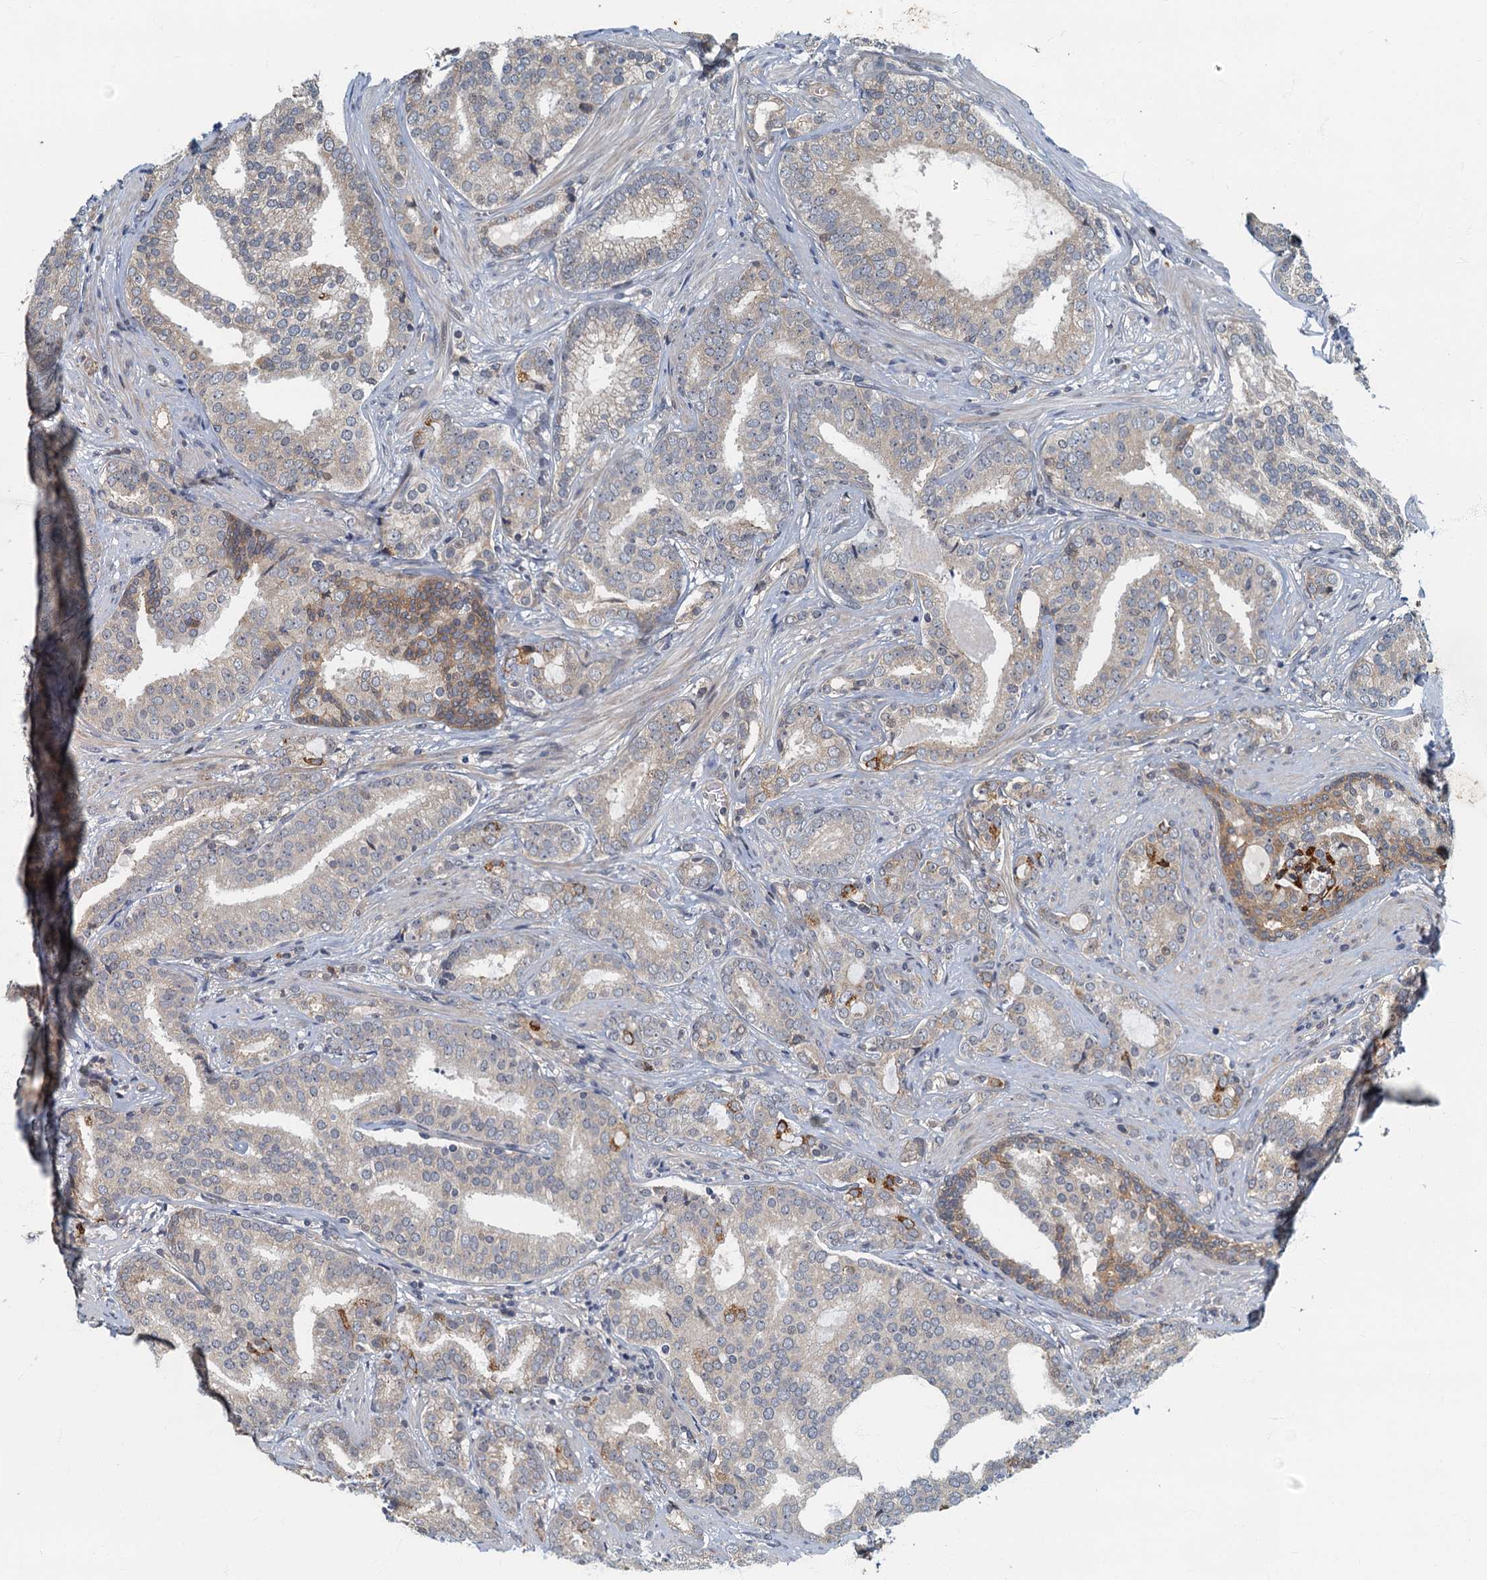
{"staining": {"intensity": "negative", "quantity": "none", "location": "none"}, "tissue": "prostate cancer", "cell_type": "Tumor cells", "image_type": "cancer", "snomed": [{"axis": "morphology", "description": "Adenocarcinoma, High grade"}, {"axis": "topography", "description": "Prostate"}], "caption": "Tumor cells are negative for brown protein staining in prostate cancer.", "gene": "CKAP2L", "patient": {"sex": "male", "age": 63}}